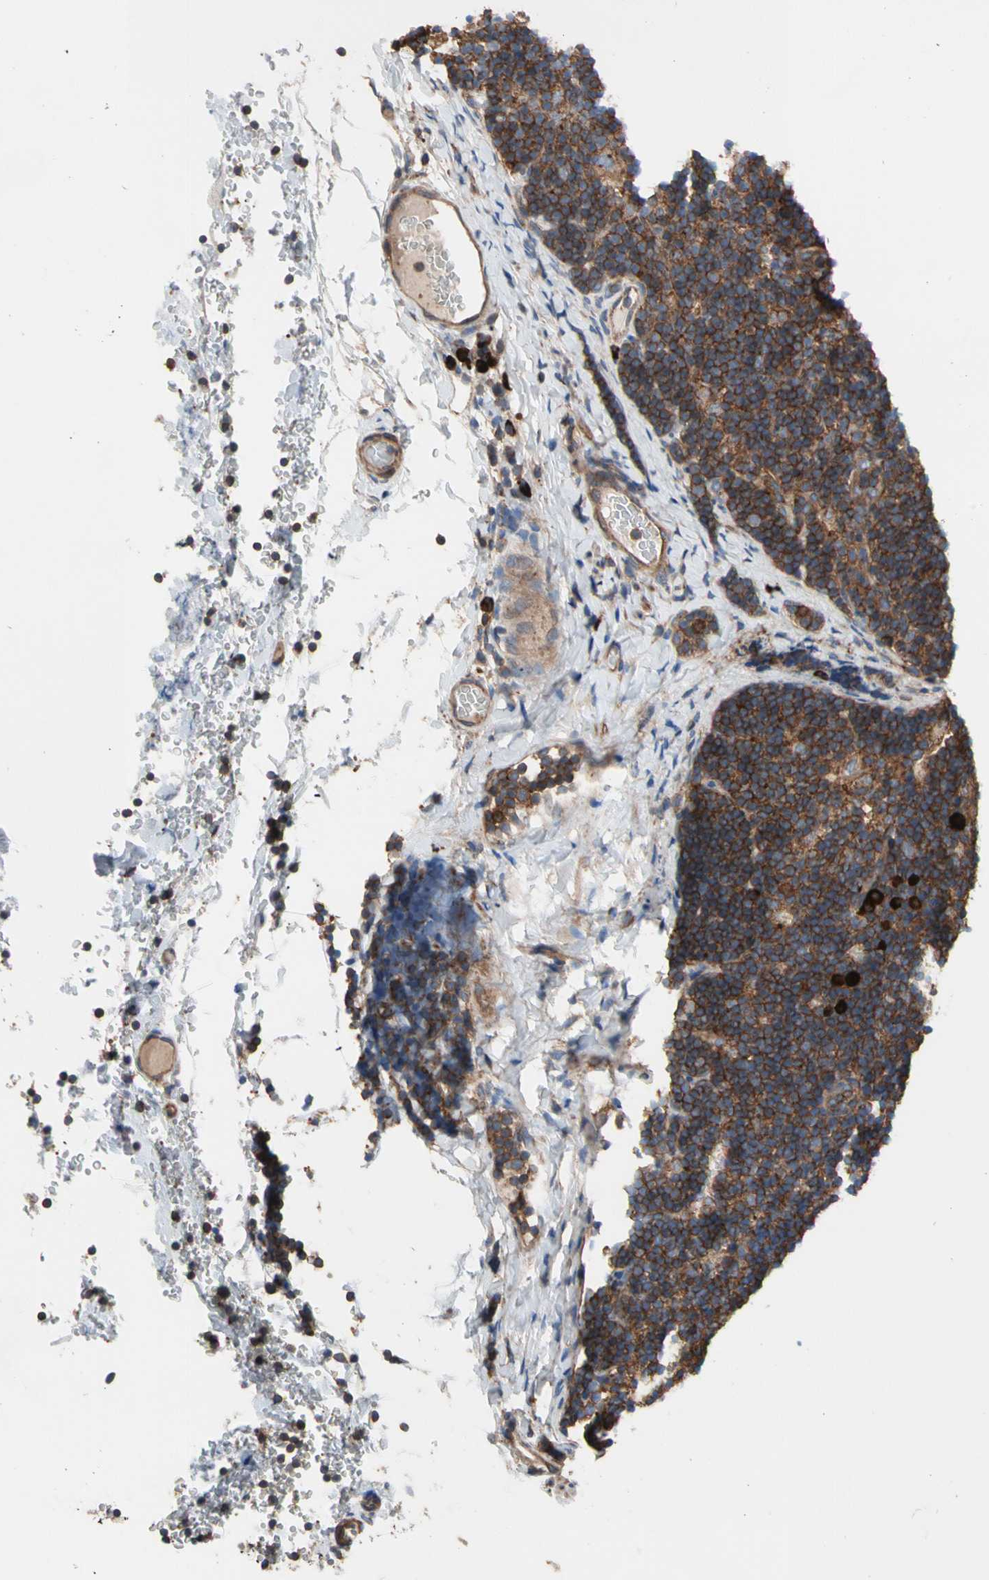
{"staining": {"intensity": "strong", "quantity": ">75%", "location": "cytoplasmic/membranous"}, "tissue": "lymph node", "cell_type": "Germinal center cells", "image_type": "normal", "snomed": [{"axis": "morphology", "description": "Normal tissue, NOS"}, {"axis": "topography", "description": "Lymph node"}], "caption": "Benign lymph node was stained to show a protein in brown. There is high levels of strong cytoplasmic/membranous positivity in approximately >75% of germinal center cells.", "gene": "ROCK1", "patient": {"sex": "female", "age": 14}}